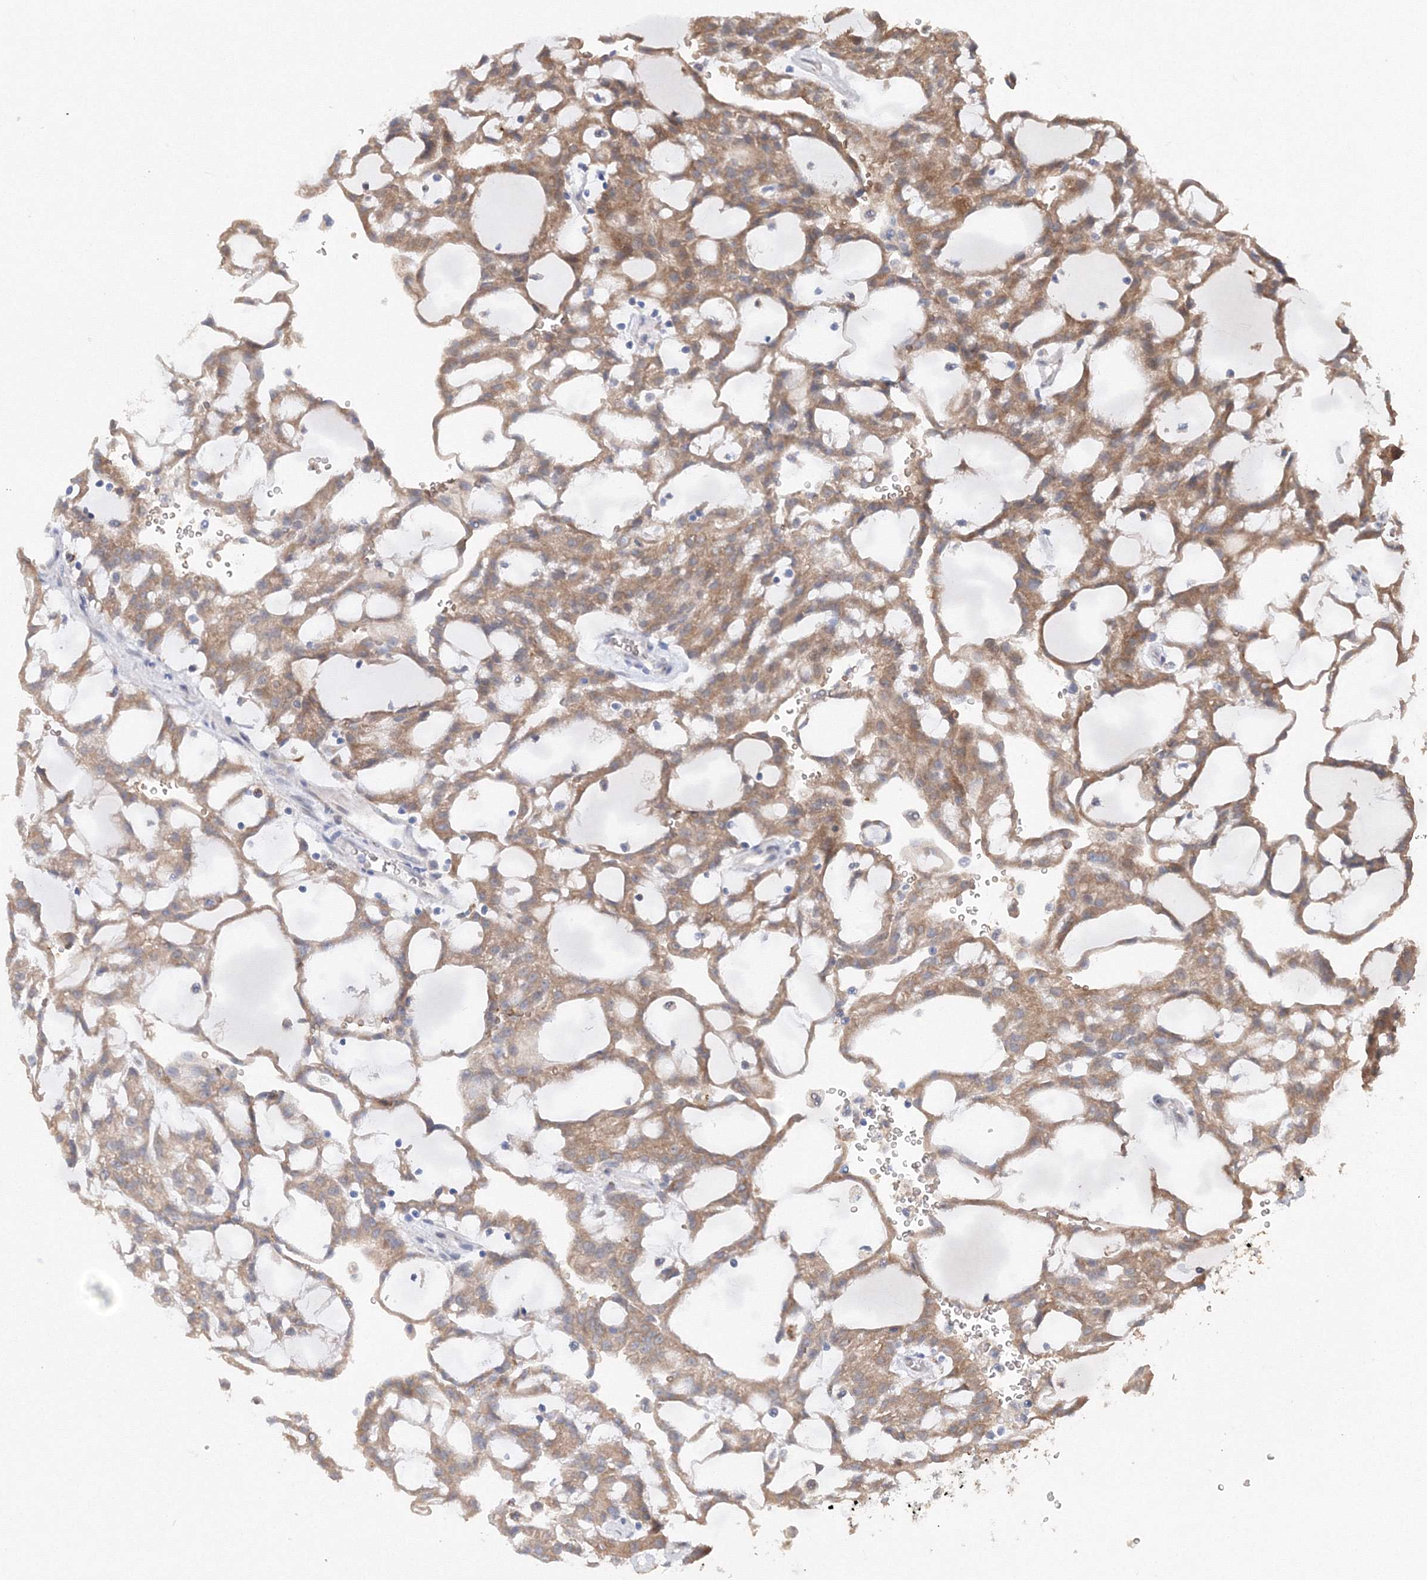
{"staining": {"intensity": "moderate", "quantity": ">75%", "location": "cytoplasmic/membranous"}, "tissue": "renal cancer", "cell_type": "Tumor cells", "image_type": "cancer", "snomed": [{"axis": "morphology", "description": "Adenocarcinoma, NOS"}, {"axis": "topography", "description": "Kidney"}], "caption": "Immunohistochemistry (IHC) image of neoplastic tissue: human adenocarcinoma (renal) stained using immunohistochemistry (IHC) exhibits medium levels of moderate protein expression localized specifically in the cytoplasmic/membranous of tumor cells, appearing as a cytoplasmic/membranous brown color.", "gene": "DIS3L2", "patient": {"sex": "male", "age": 63}}